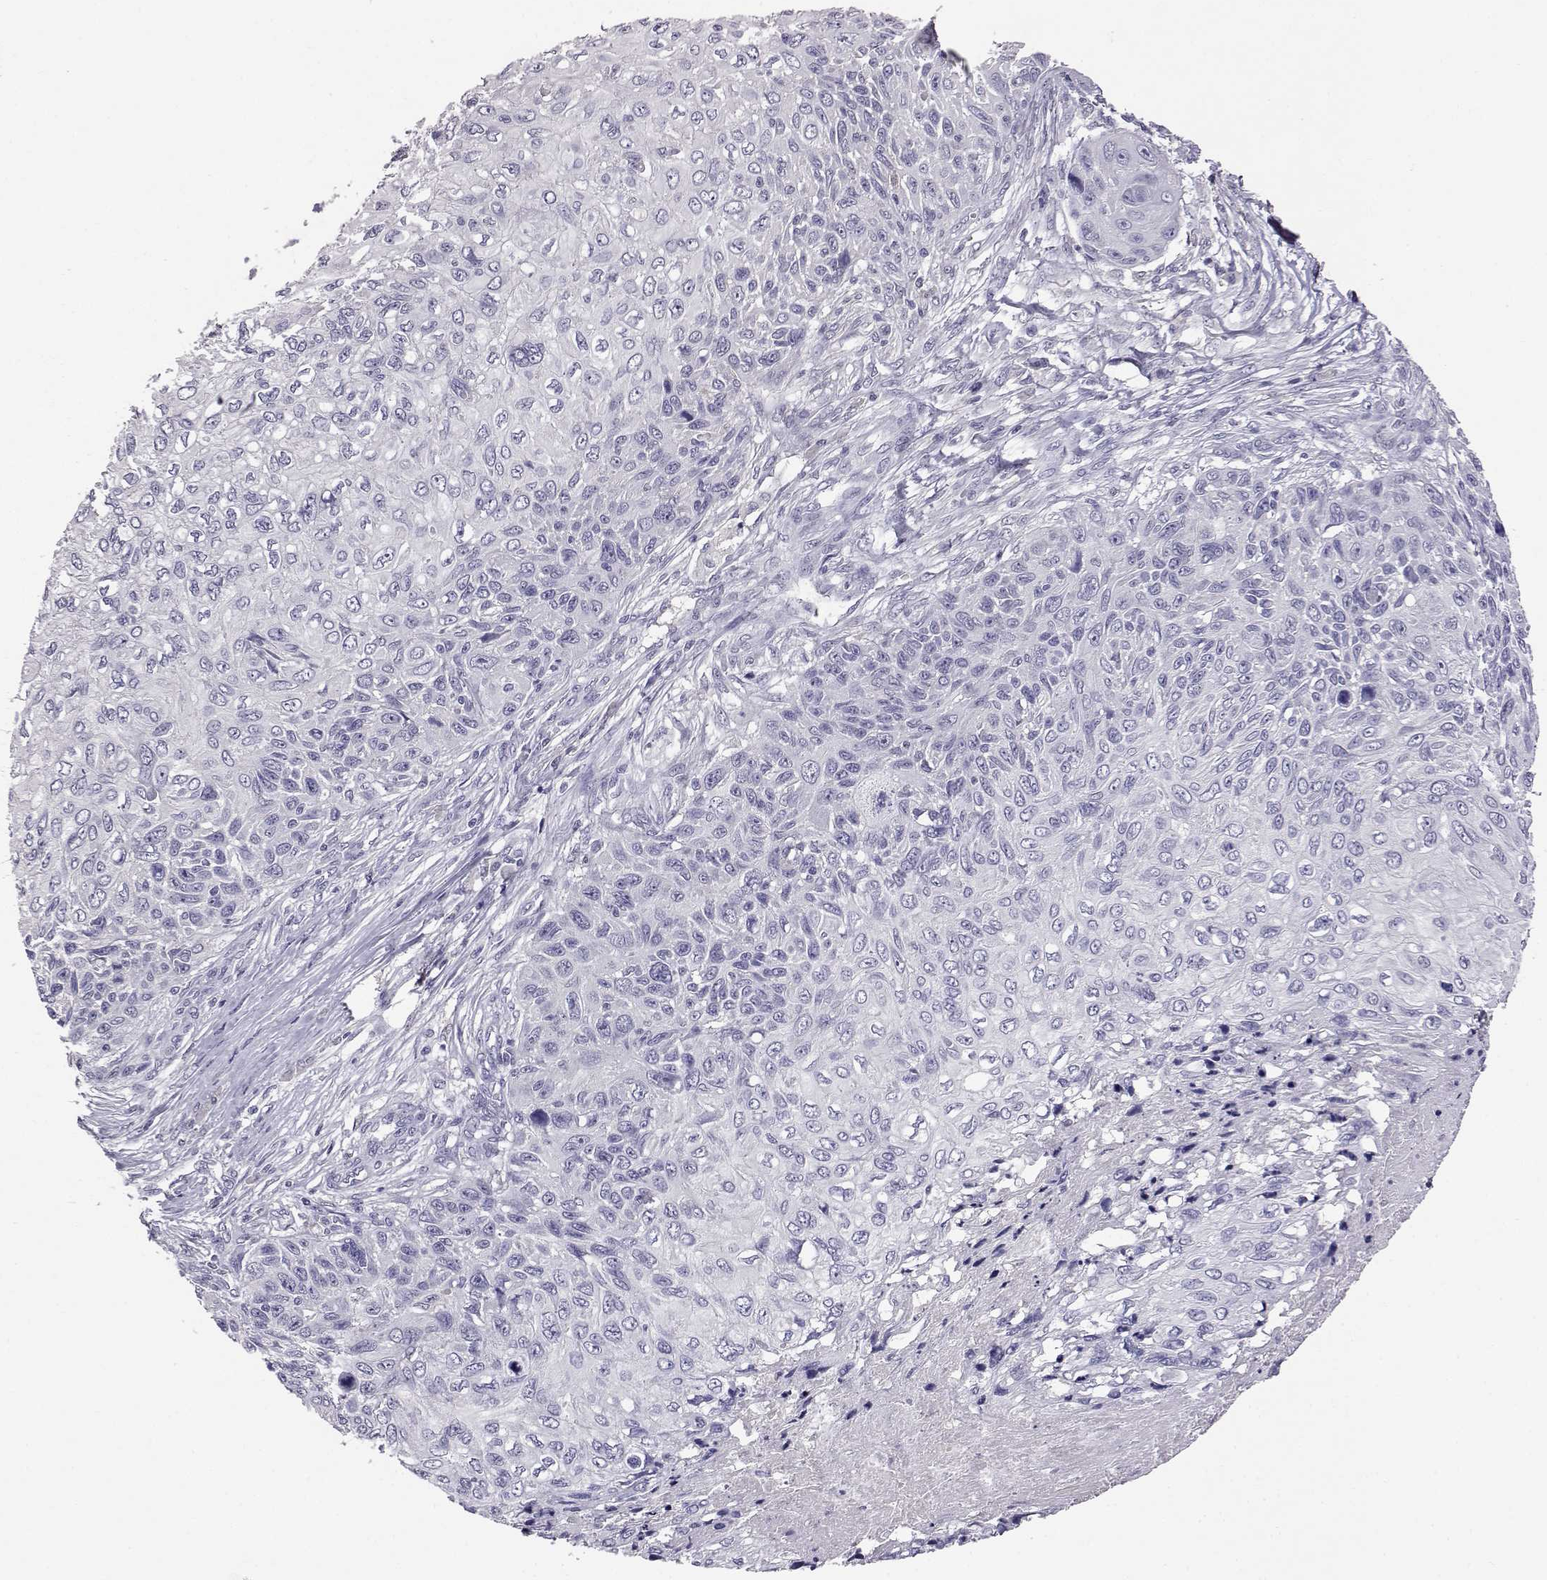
{"staining": {"intensity": "negative", "quantity": "none", "location": "none"}, "tissue": "skin cancer", "cell_type": "Tumor cells", "image_type": "cancer", "snomed": [{"axis": "morphology", "description": "Squamous cell carcinoma, NOS"}, {"axis": "topography", "description": "Skin"}], "caption": "Photomicrograph shows no significant protein positivity in tumor cells of skin cancer (squamous cell carcinoma).", "gene": "AKR1B1", "patient": {"sex": "male", "age": 92}}